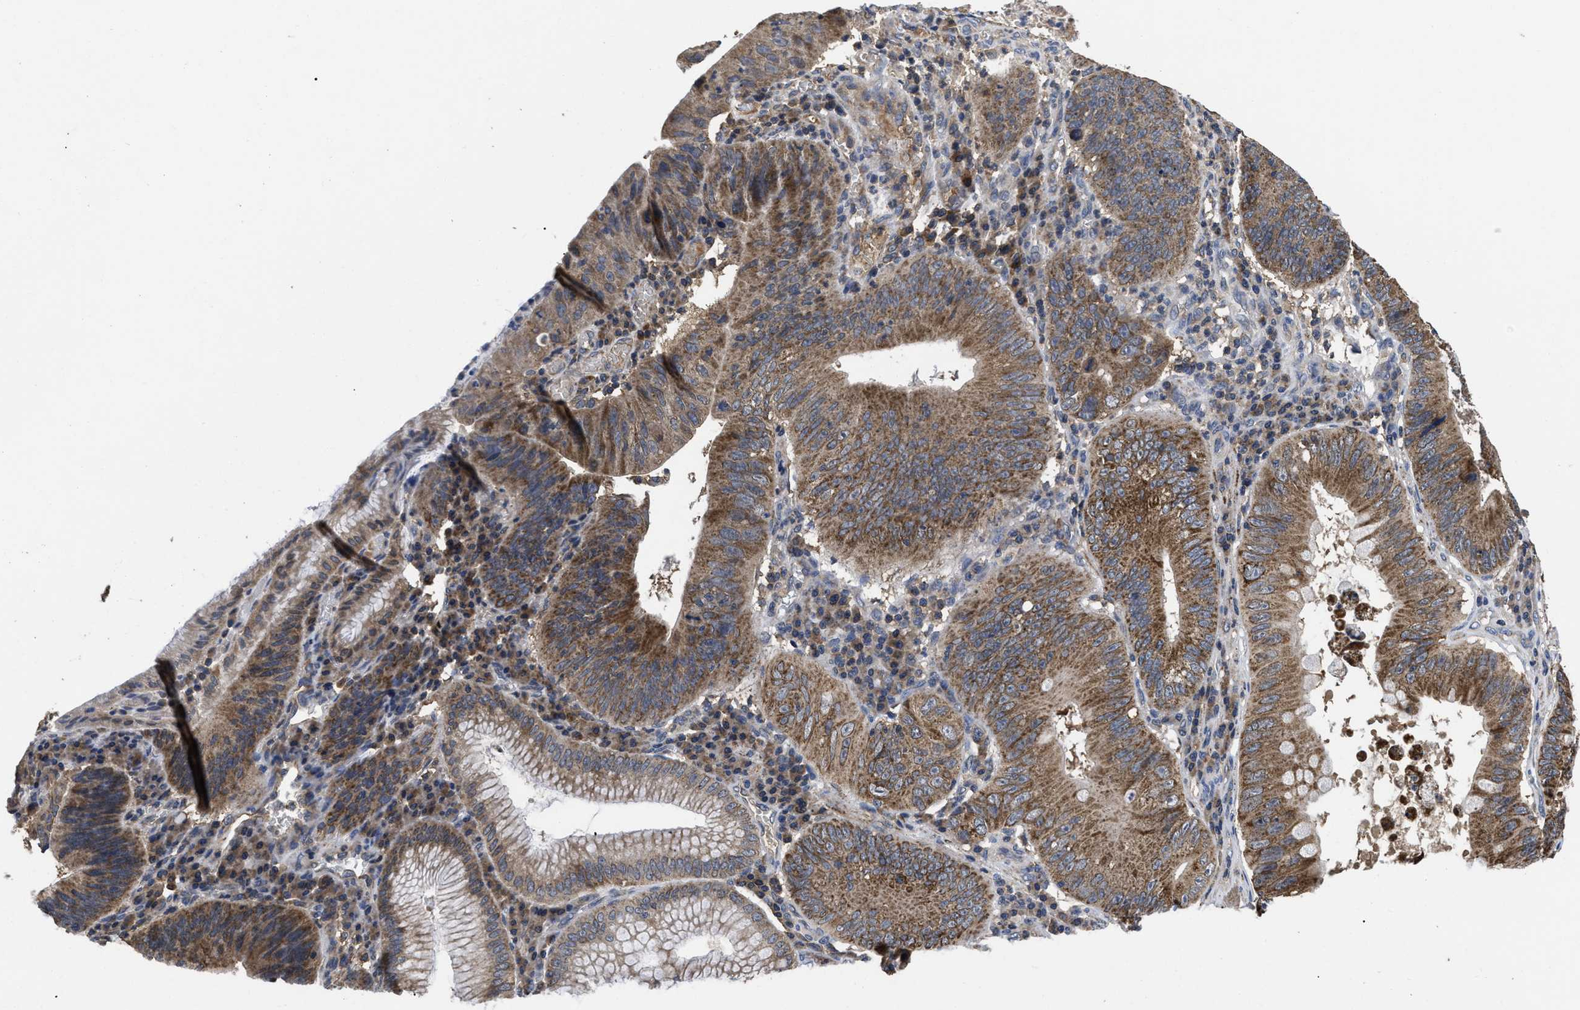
{"staining": {"intensity": "strong", "quantity": "25%-75%", "location": "cytoplasmic/membranous"}, "tissue": "stomach cancer", "cell_type": "Tumor cells", "image_type": "cancer", "snomed": [{"axis": "morphology", "description": "Adenocarcinoma, NOS"}, {"axis": "topography", "description": "Stomach"}], "caption": "Protein expression analysis of stomach cancer (adenocarcinoma) displays strong cytoplasmic/membranous expression in about 25%-75% of tumor cells. (DAB (3,3'-diaminobenzidine) IHC, brown staining for protein, blue staining for nuclei).", "gene": "LRRC3", "patient": {"sex": "male", "age": 59}}